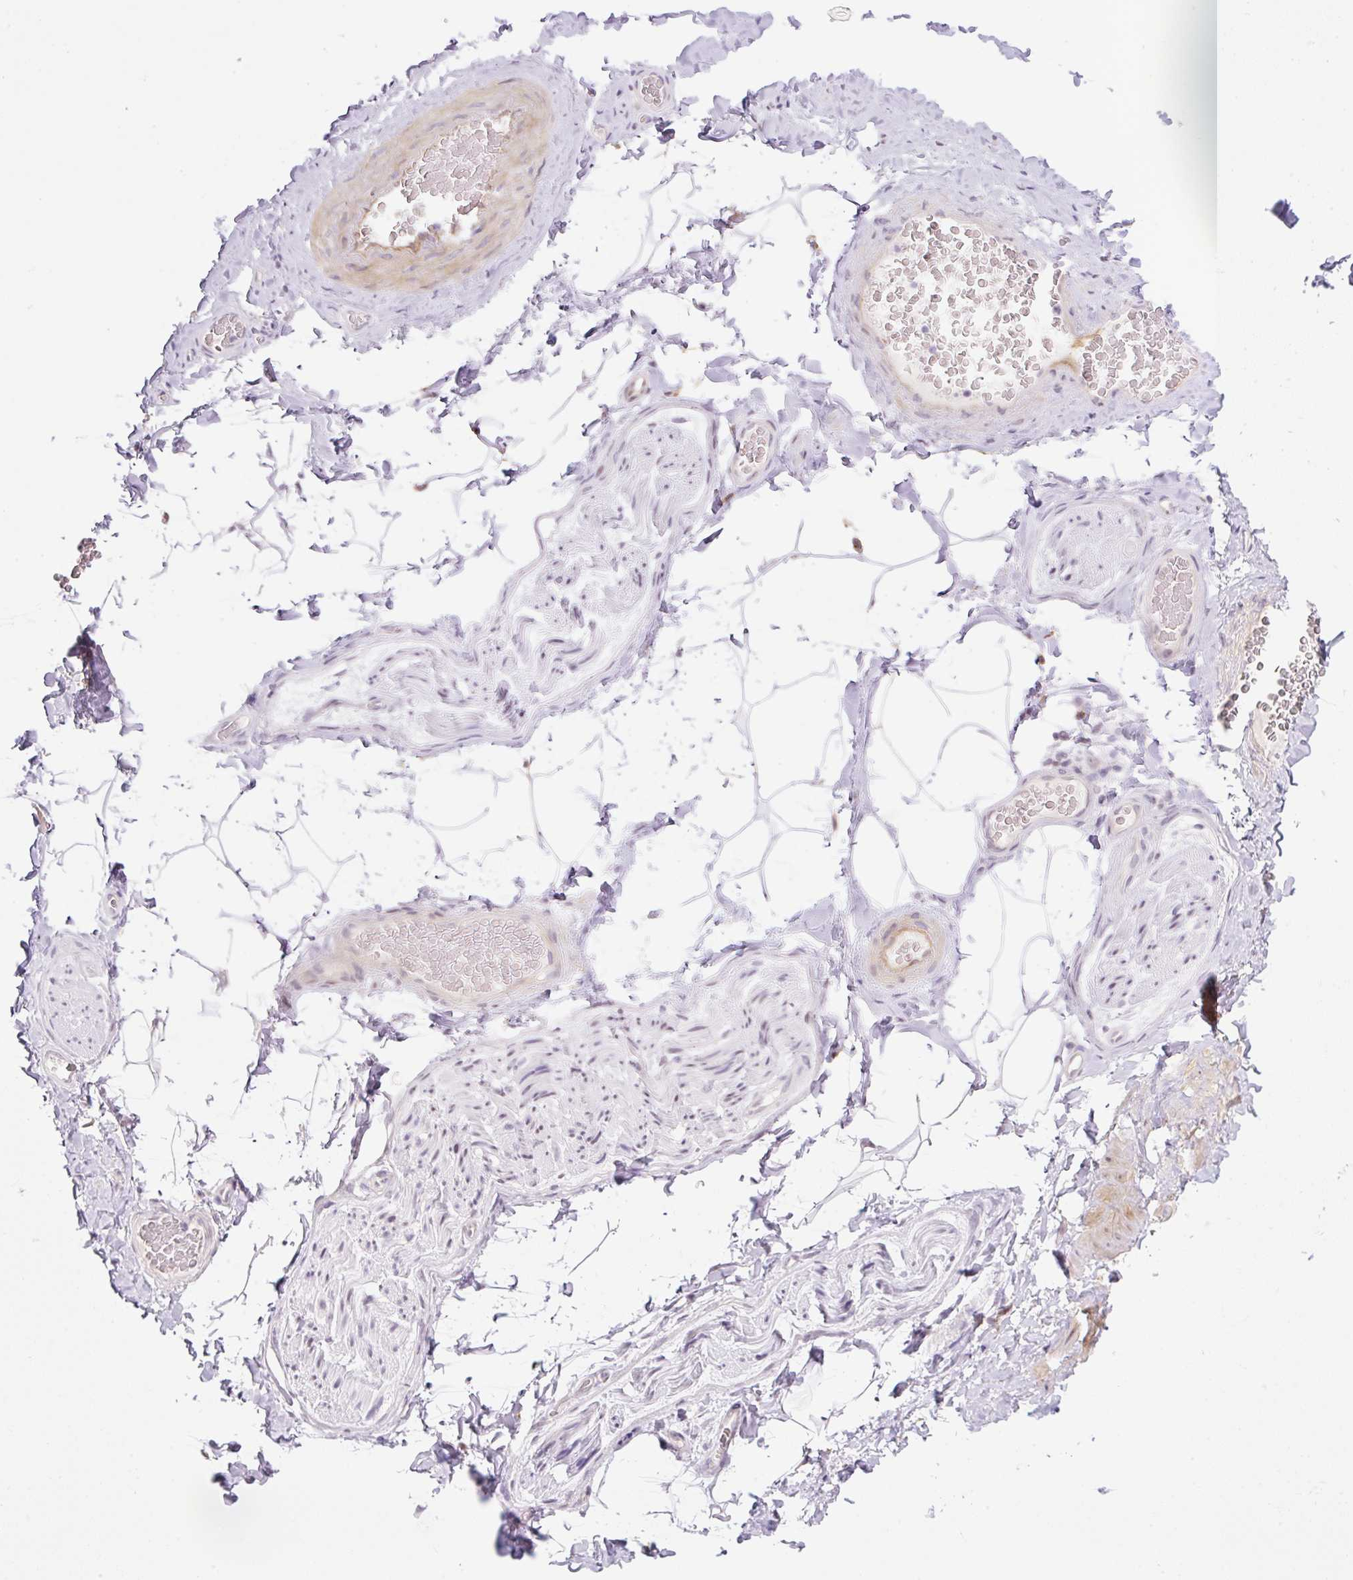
{"staining": {"intensity": "negative", "quantity": "none", "location": "none"}, "tissue": "adipose tissue", "cell_type": "Adipocytes", "image_type": "normal", "snomed": [{"axis": "morphology", "description": "Normal tissue, NOS"}, {"axis": "topography", "description": "Vascular tissue"}, {"axis": "topography", "description": "Peripheral nerve tissue"}], "caption": "Benign adipose tissue was stained to show a protein in brown. There is no significant expression in adipocytes. Nuclei are stained in blue.", "gene": "ENSG00000268750", "patient": {"sex": "male", "age": 41}}